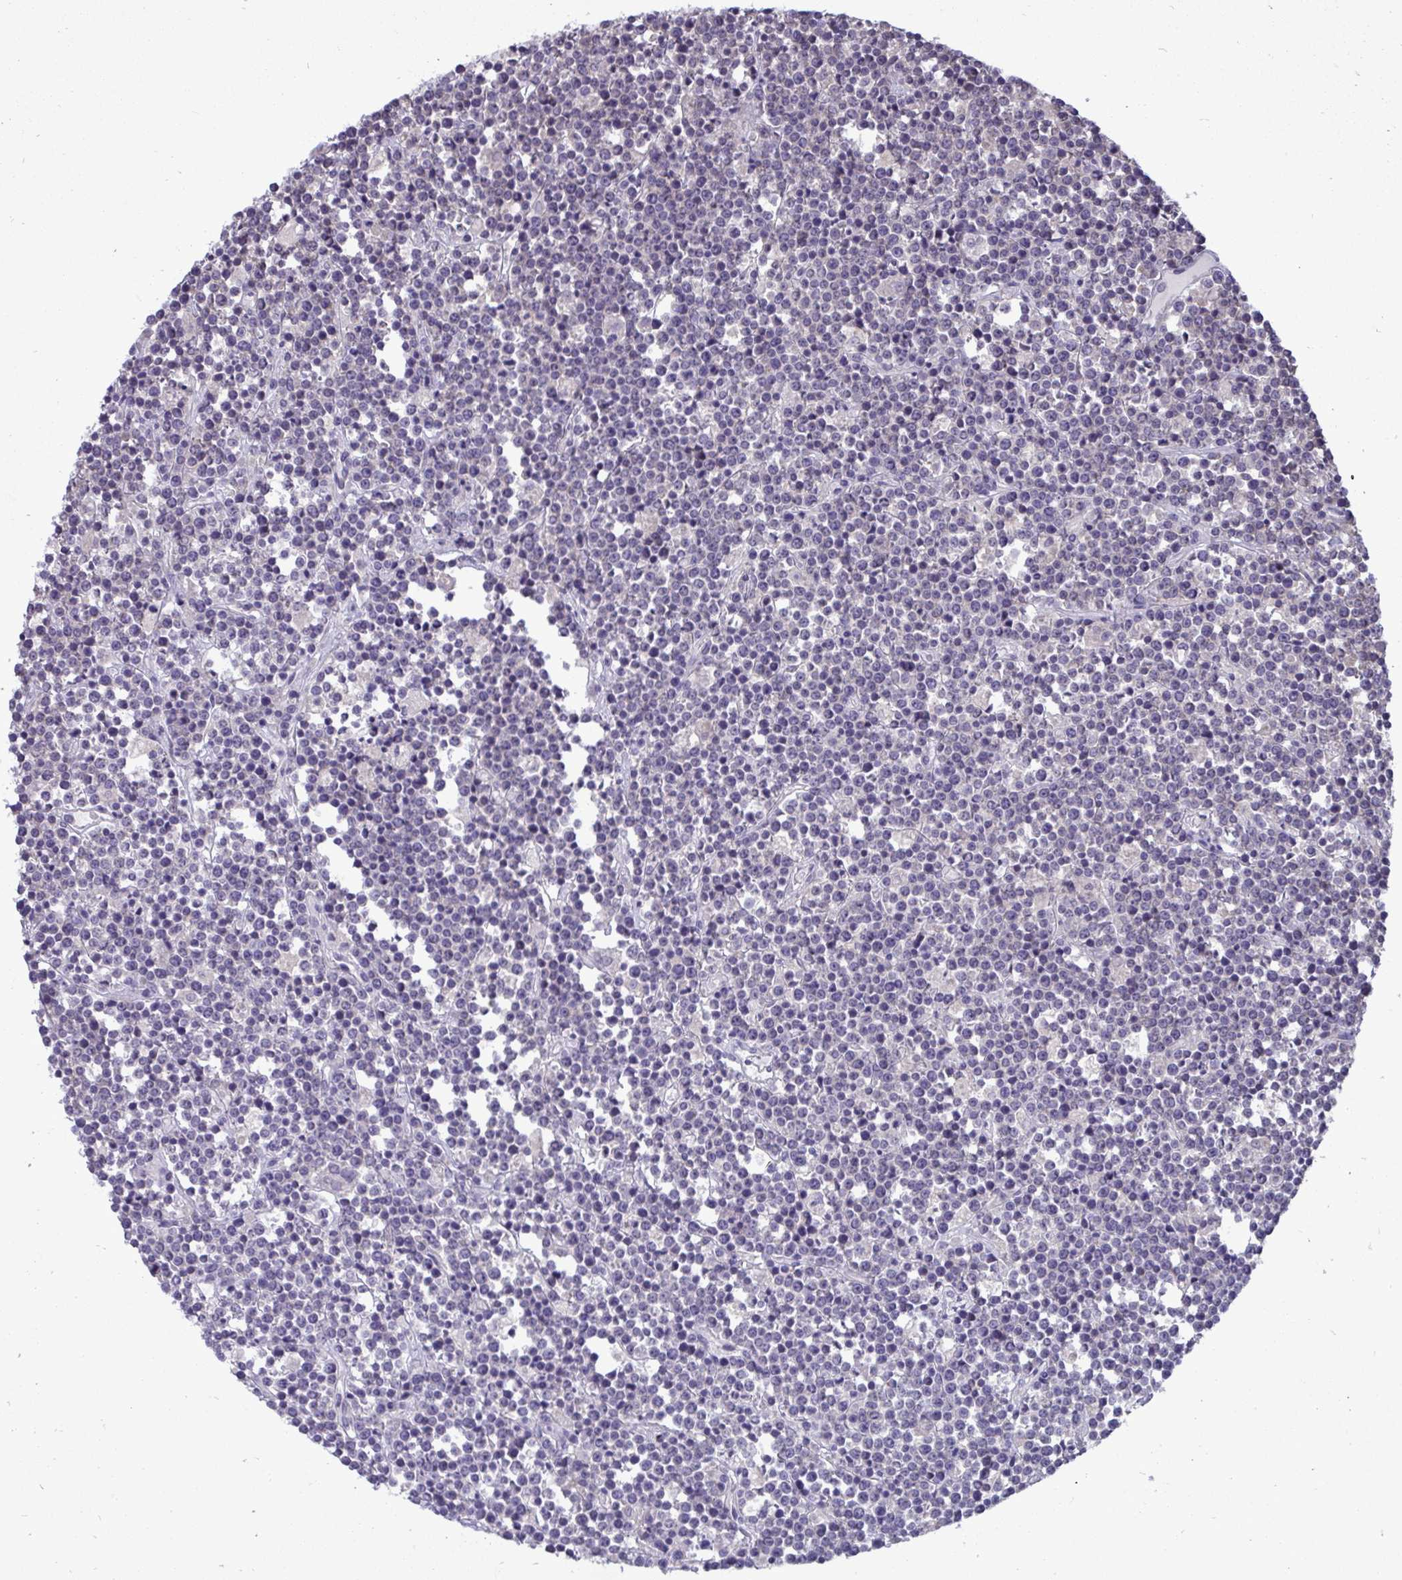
{"staining": {"intensity": "negative", "quantity": "none", "location": "none"}, "tissue": "lymphoma", "cell_type": "Tumor cells", "image_type": "cancer", "snomed": [{"axis": "morphology", "description": "Malignant lymphoma, non-Hodgkin's type, High grade"}, {"axis": "topography", "description": "Ovary"}], "caption": "Tumor cells are negative for brown protein staining in malignant lymphoma, non-Hodgkin's type (high-grade).", "gene": "TMEM41A", "patient": {"sex": "female", "age": 56}}